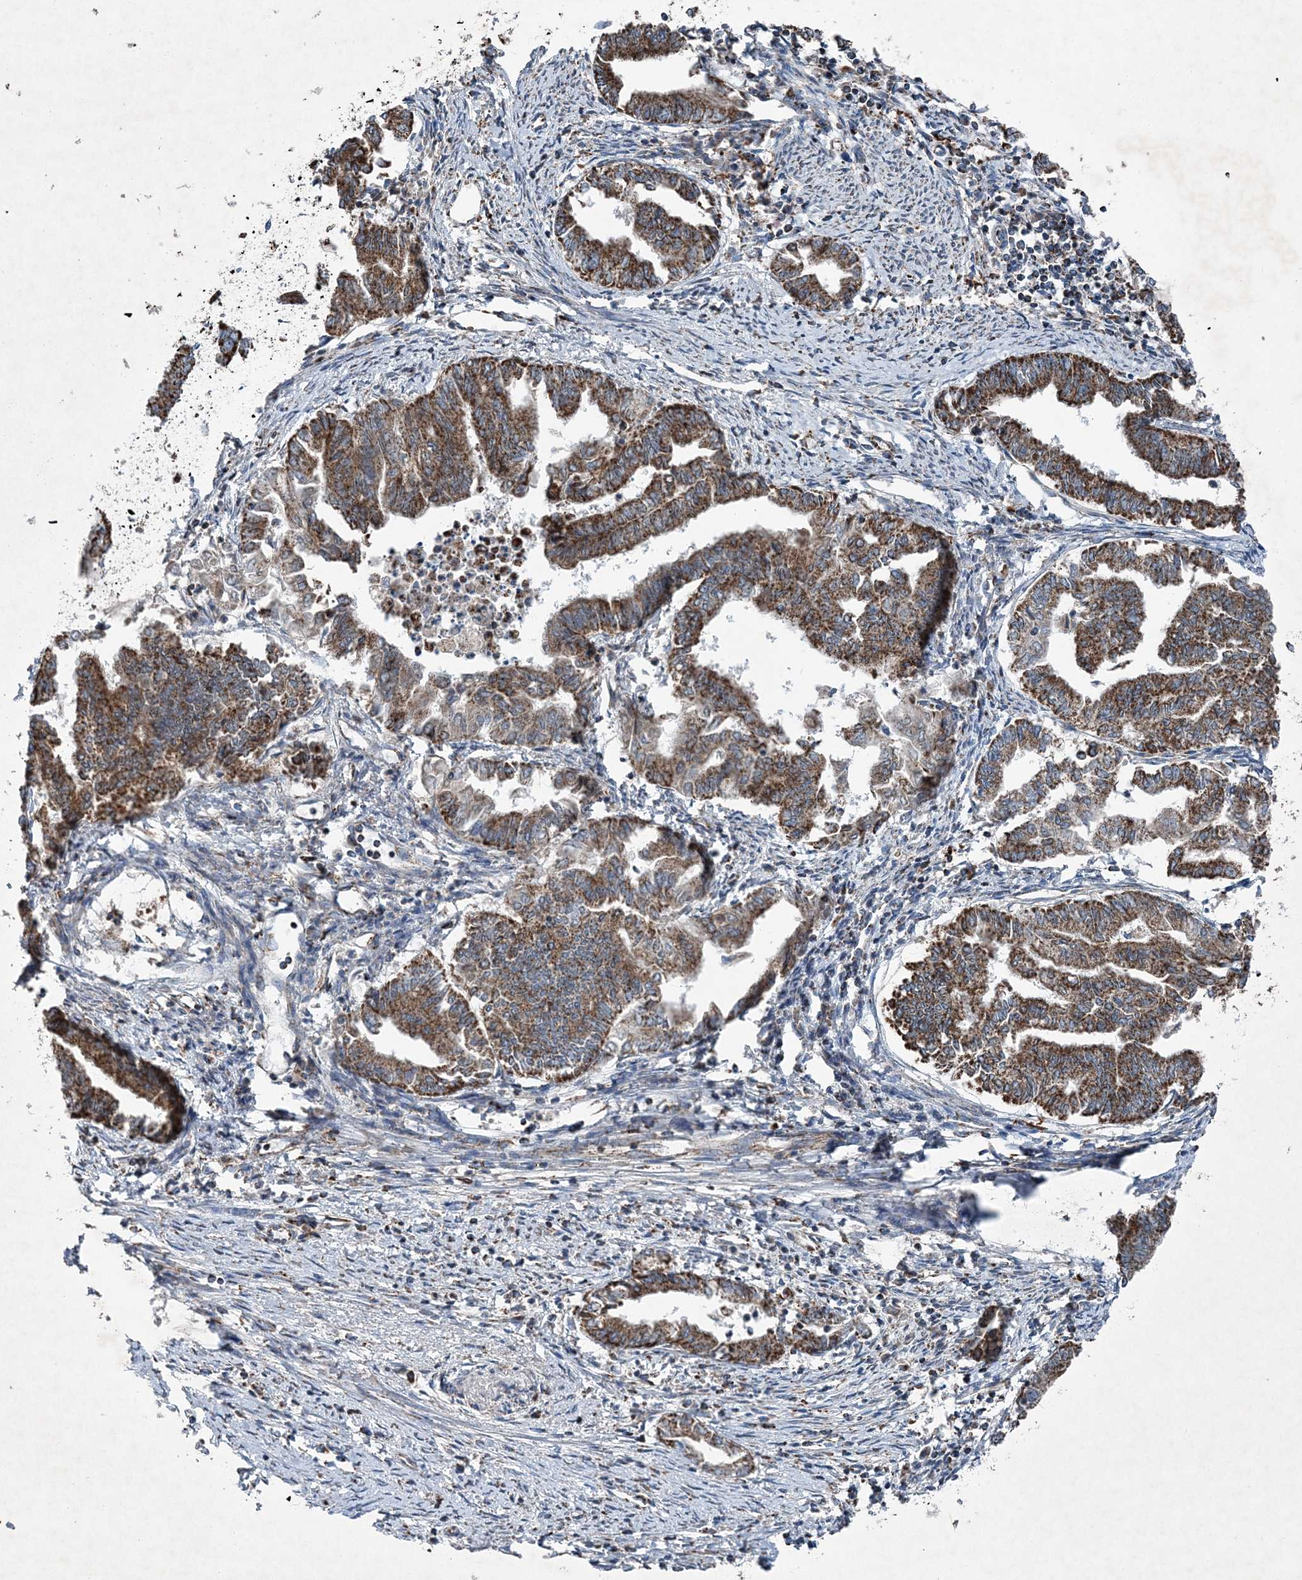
{"staining": {"intensity": "strong", "quantity": ">75%", "location": "cytoplasmic/membranous"}, "tissue": "endometrial cancer", "cell_type": "Tumor cells", "image_type": "cancer", "snomed": [{"axis": "morphology", "description": "Adenocarcinoma, NOS"}, {"axis": "topography", "description": "Endometrium"}], "caption": "This photomicrograph demonstrates immunohistochemistry (IHC) staining of human endometrial adenocarcinoma, with high strong cytoplasmic/membranous staining in approximately >75% of tumor cells.", "gene": "SPAG16", "patient": {"sex": "female", "age": 79}}